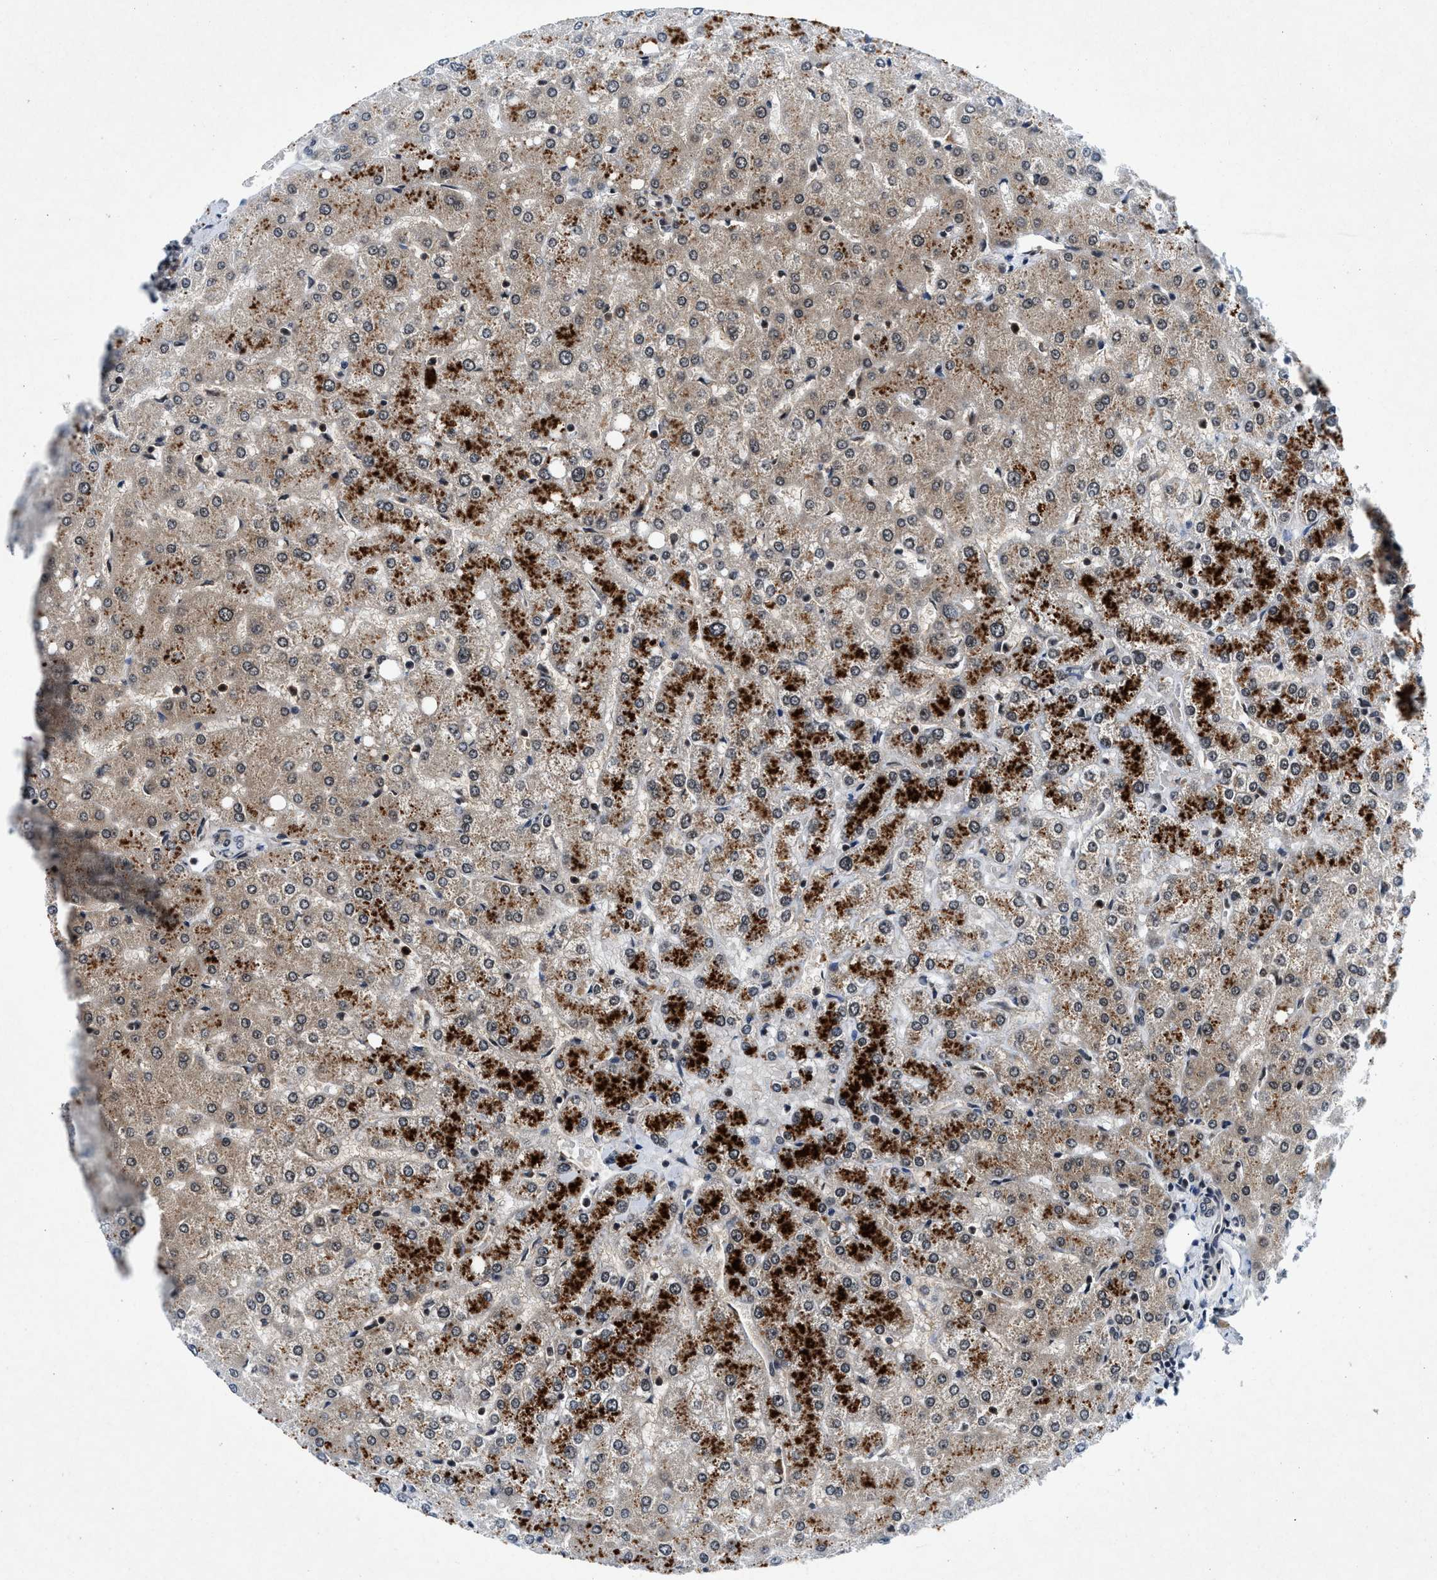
{"staining": {"intensity": "weak", "quantity": "<25%", "location": "cytoplasmic/membranous"}, "tissue": "liver", "cell_type": "Cholangiocytes", "image_type": "normal", "snomed": [{"axis": "morphology", "description": "Normal tissue, NOS"}, {"axis": "topography", "description": "Liver"}], "caption": "A high-resolution photomicrograph shows immunohistochemistry (IHC) staining of unremarkable liver, which displays no significant expression in cholangiocytes.", "gene": "NCOA1", "patient": {"sex": "female", "age": 54}}